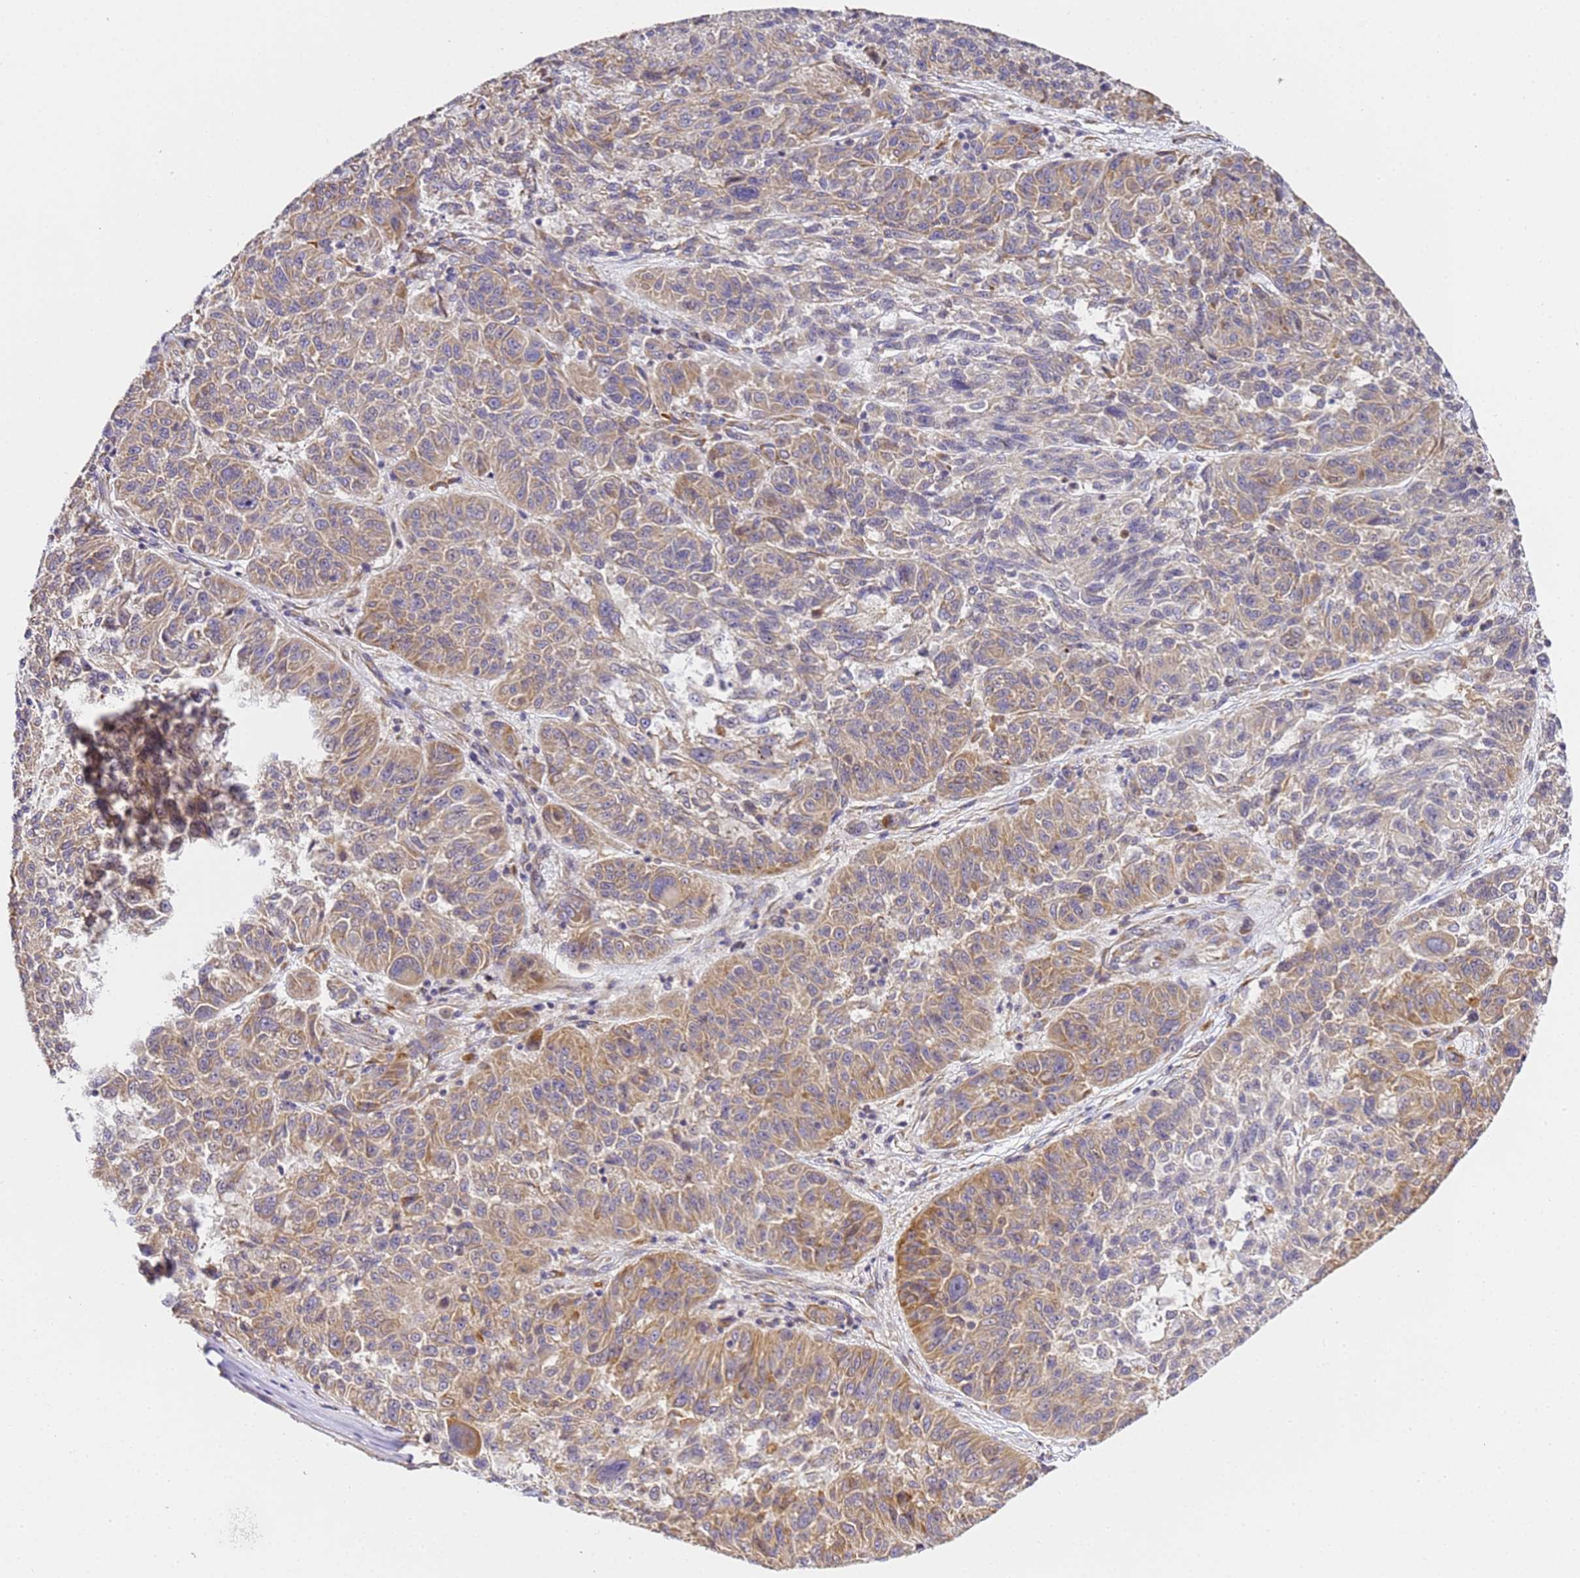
{"staining": {"intensity": "moderate", "quantity": ">75%", "location": "cytoplasmic/membranous"}, "tissue": "melanoma", "cell_type": "Tumor cells", "image_type": "cancer", "snomed": [{"axis": "morphology", "description": "Malignant melanoma, NOS"}, {"axis": "topography", "description": "Skin"}], "caption": "Approximately >75% of tumor cells in melanoma reveal moderate cytoplasmic/membranous protein expression as visualized by brown immunohistochemical staining.", "gene": "RPL13A", "patient": {"sex": "male", "age": 53}}